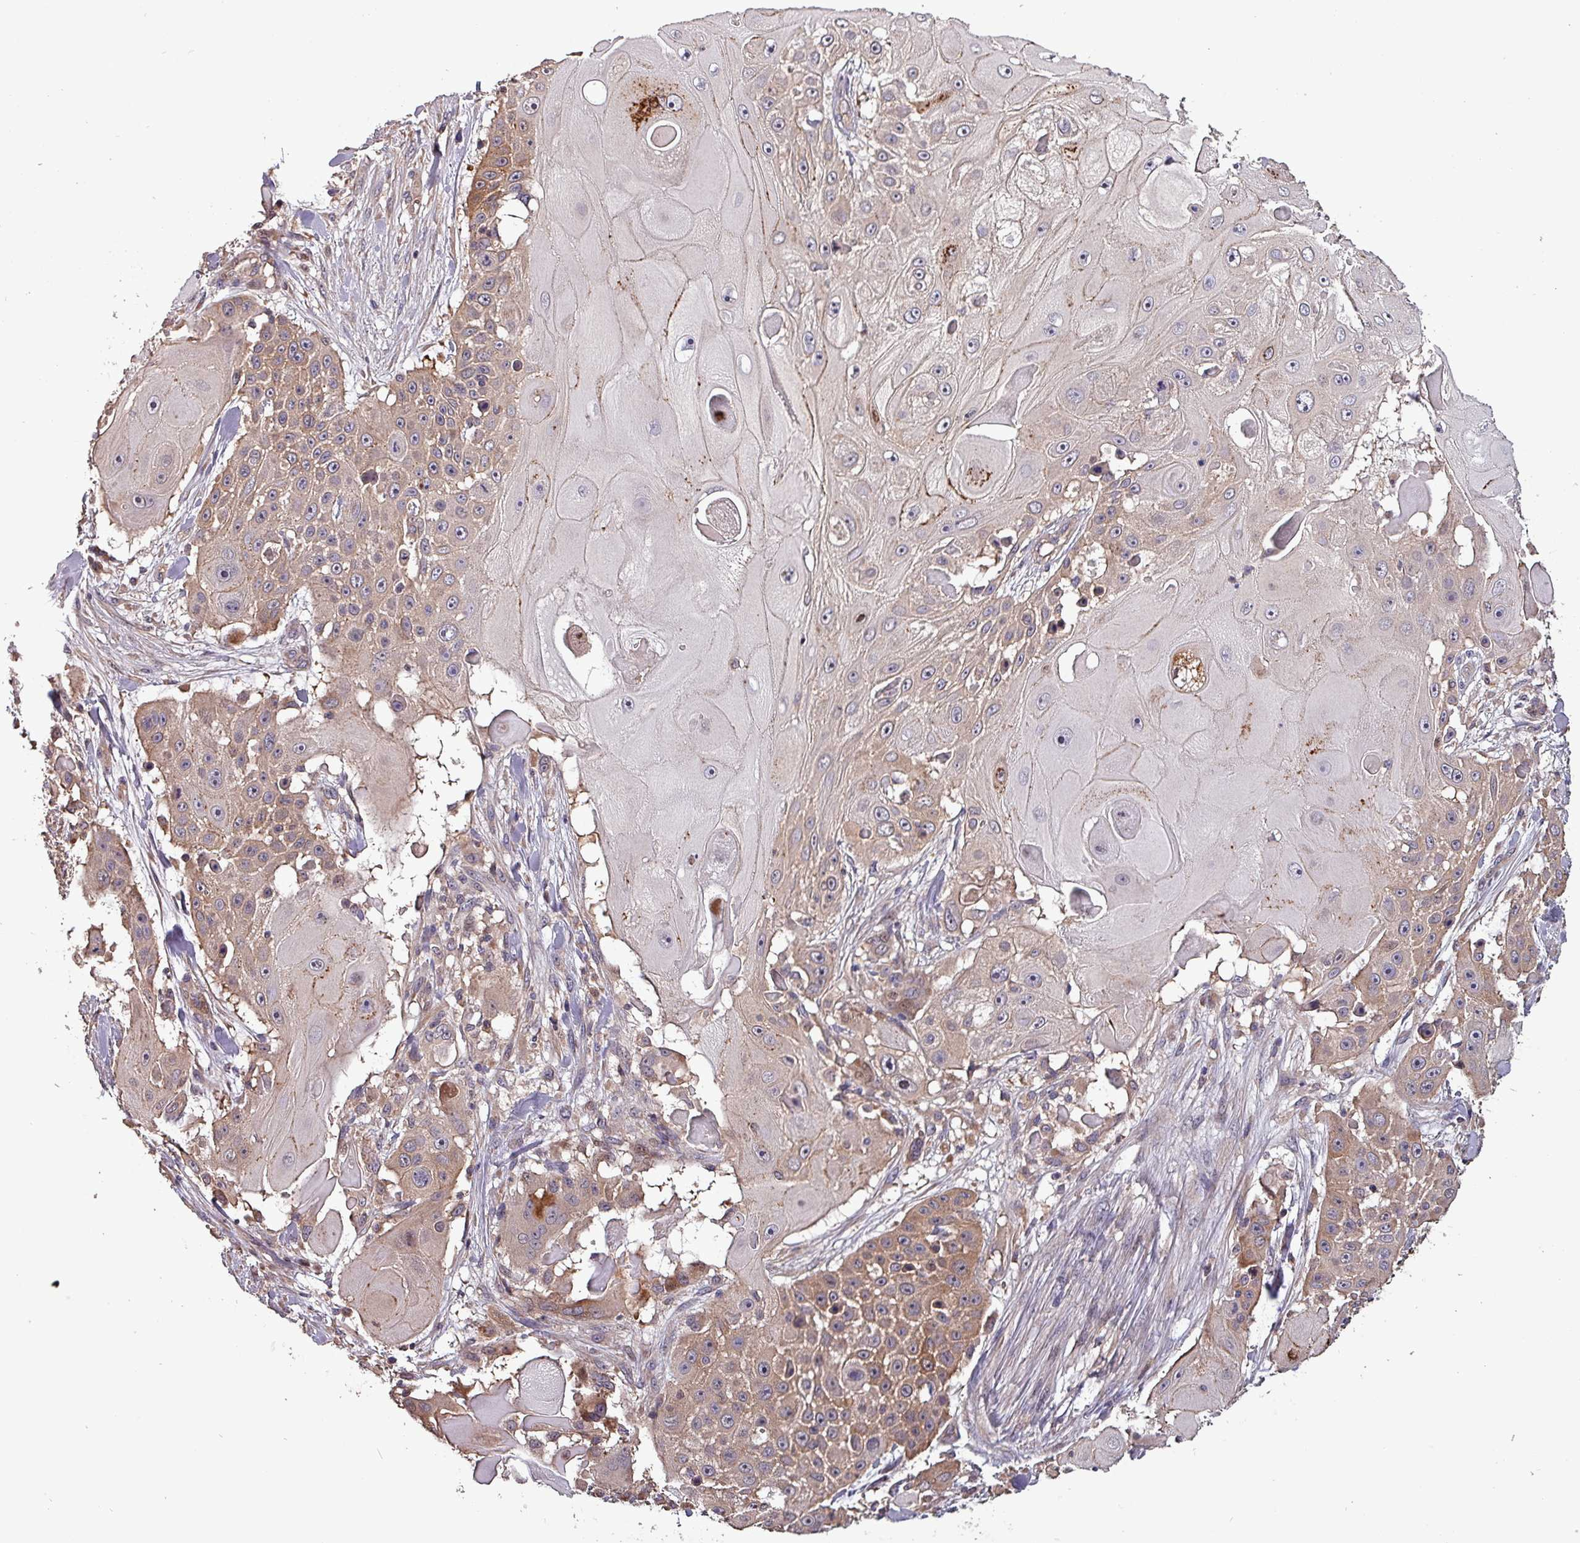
{"staining": {"intensity": "moderate", "quantity": "25%-75%", "location": "cytoplasmic/membranous"}, "tissue": "skin cancer", "cell_type": "Tumor cells", "image_type": "cancer", "snomed": [{"axis": "morphology", "description": "Squamous cell carcinoma, NOS"}, {"axis": "topography", "description": "Skin"}], "caption": "A brown stain shows moderate cytoplasmic/membranous expression of a protein in human skin cancer (squamous cell carcinoma) tumor cells.", "gene": "PAFAH1B2", "patient": {"sex": "female", "age": 86}}